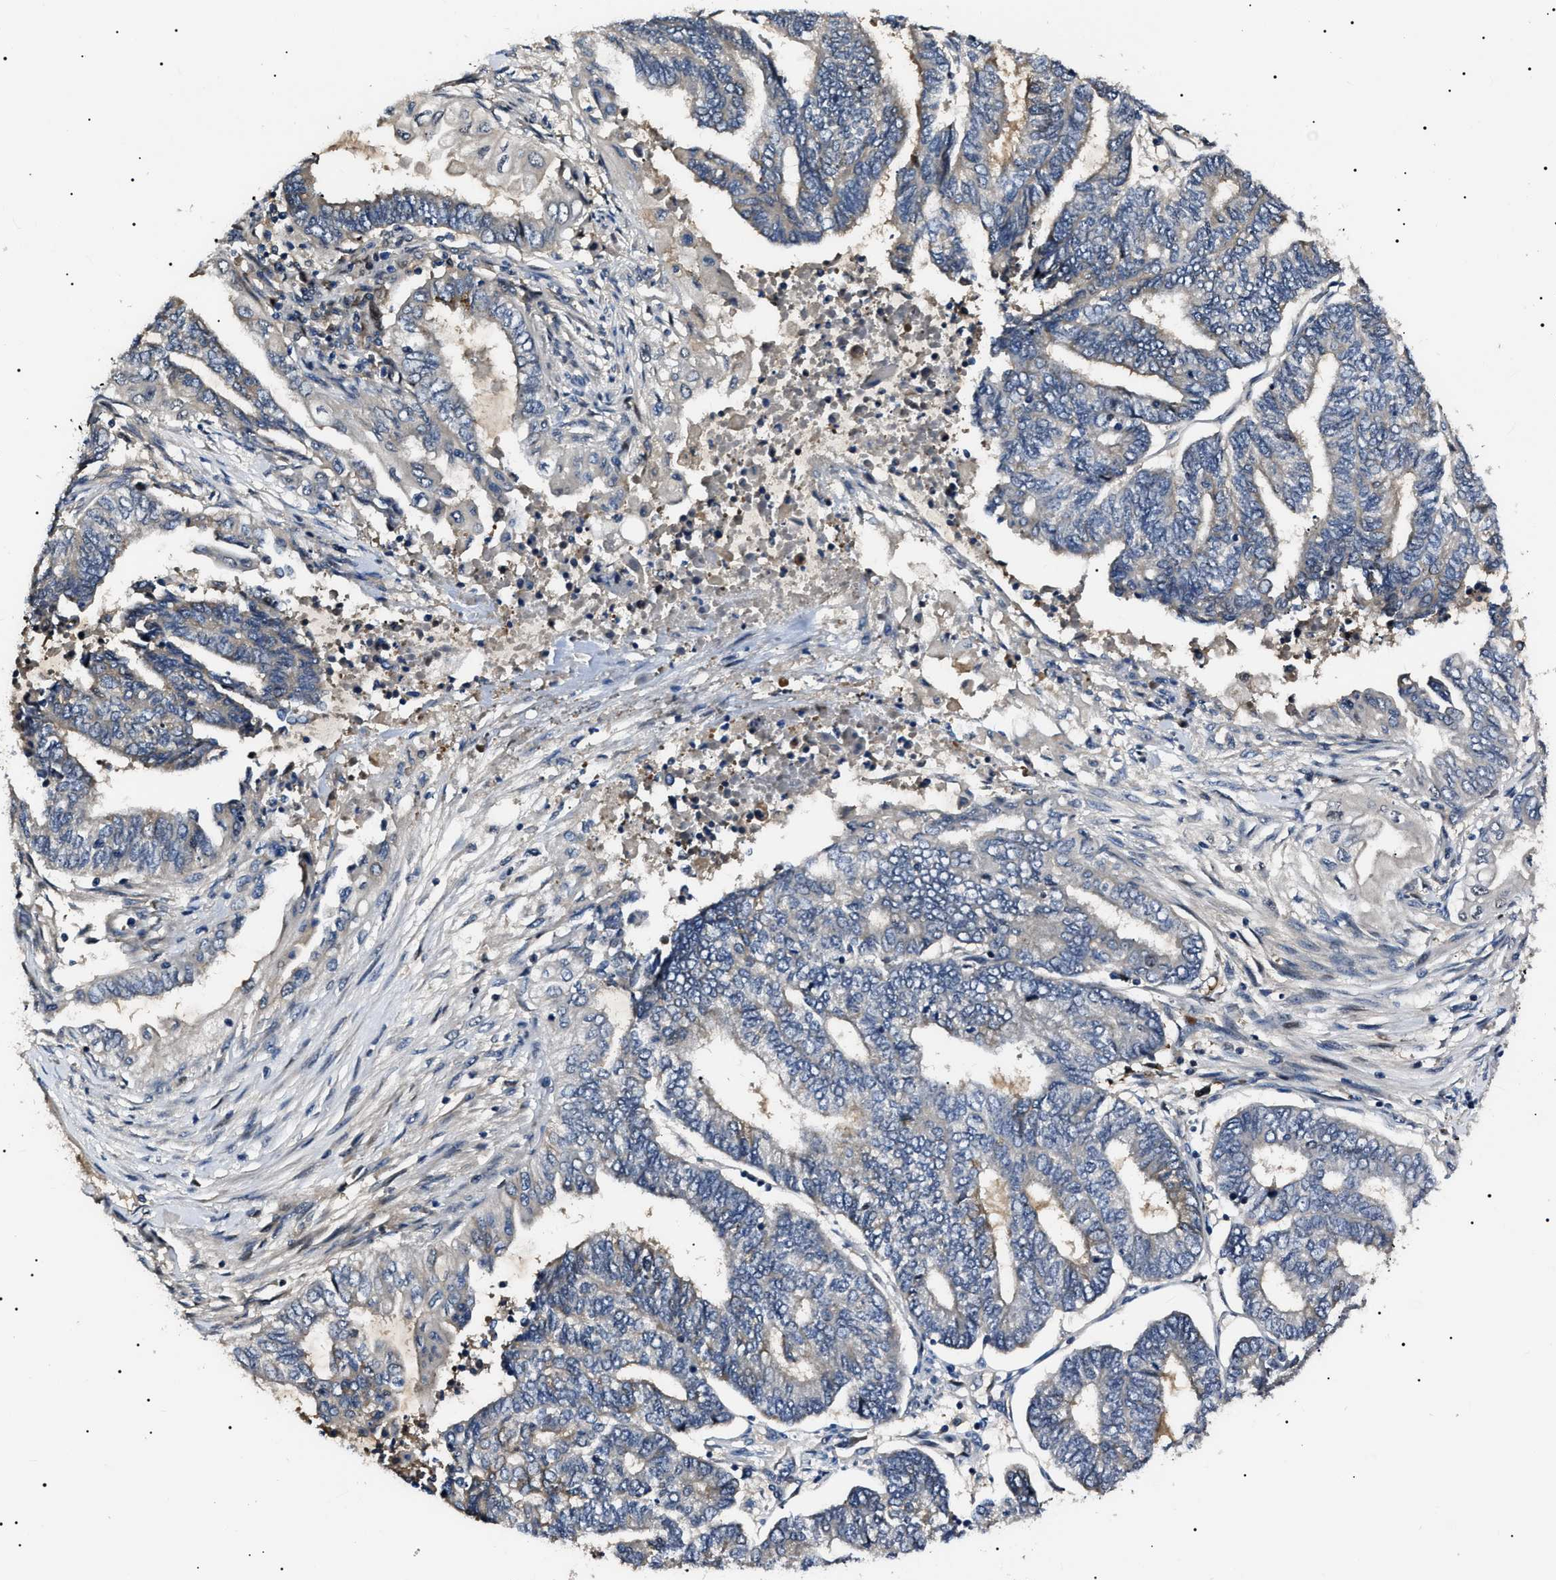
{"staining": {"intensity": "negative", "quantity": "none", "location": "none"}, "tissue": "endometrial cancer", "cell_type": "Tumor cells", "image_type": "cancer", "snomed": [{"axis": "morphology", "description": "Adenocarcinoma, NOS"}, {"axis": "topography", "description": "Uterus"}, {"axis": "topography", "description": "Endometrium"}], "caption": "High magnification brightfield microscopy of endometrial cancer (adenocarcinoma) stained with DAB (brown) and counterstained with hematoxylin (blue): tumor cells show no significant staining.", "gene": "IFT81", "patient": {"sex": "female", "age": 70}}